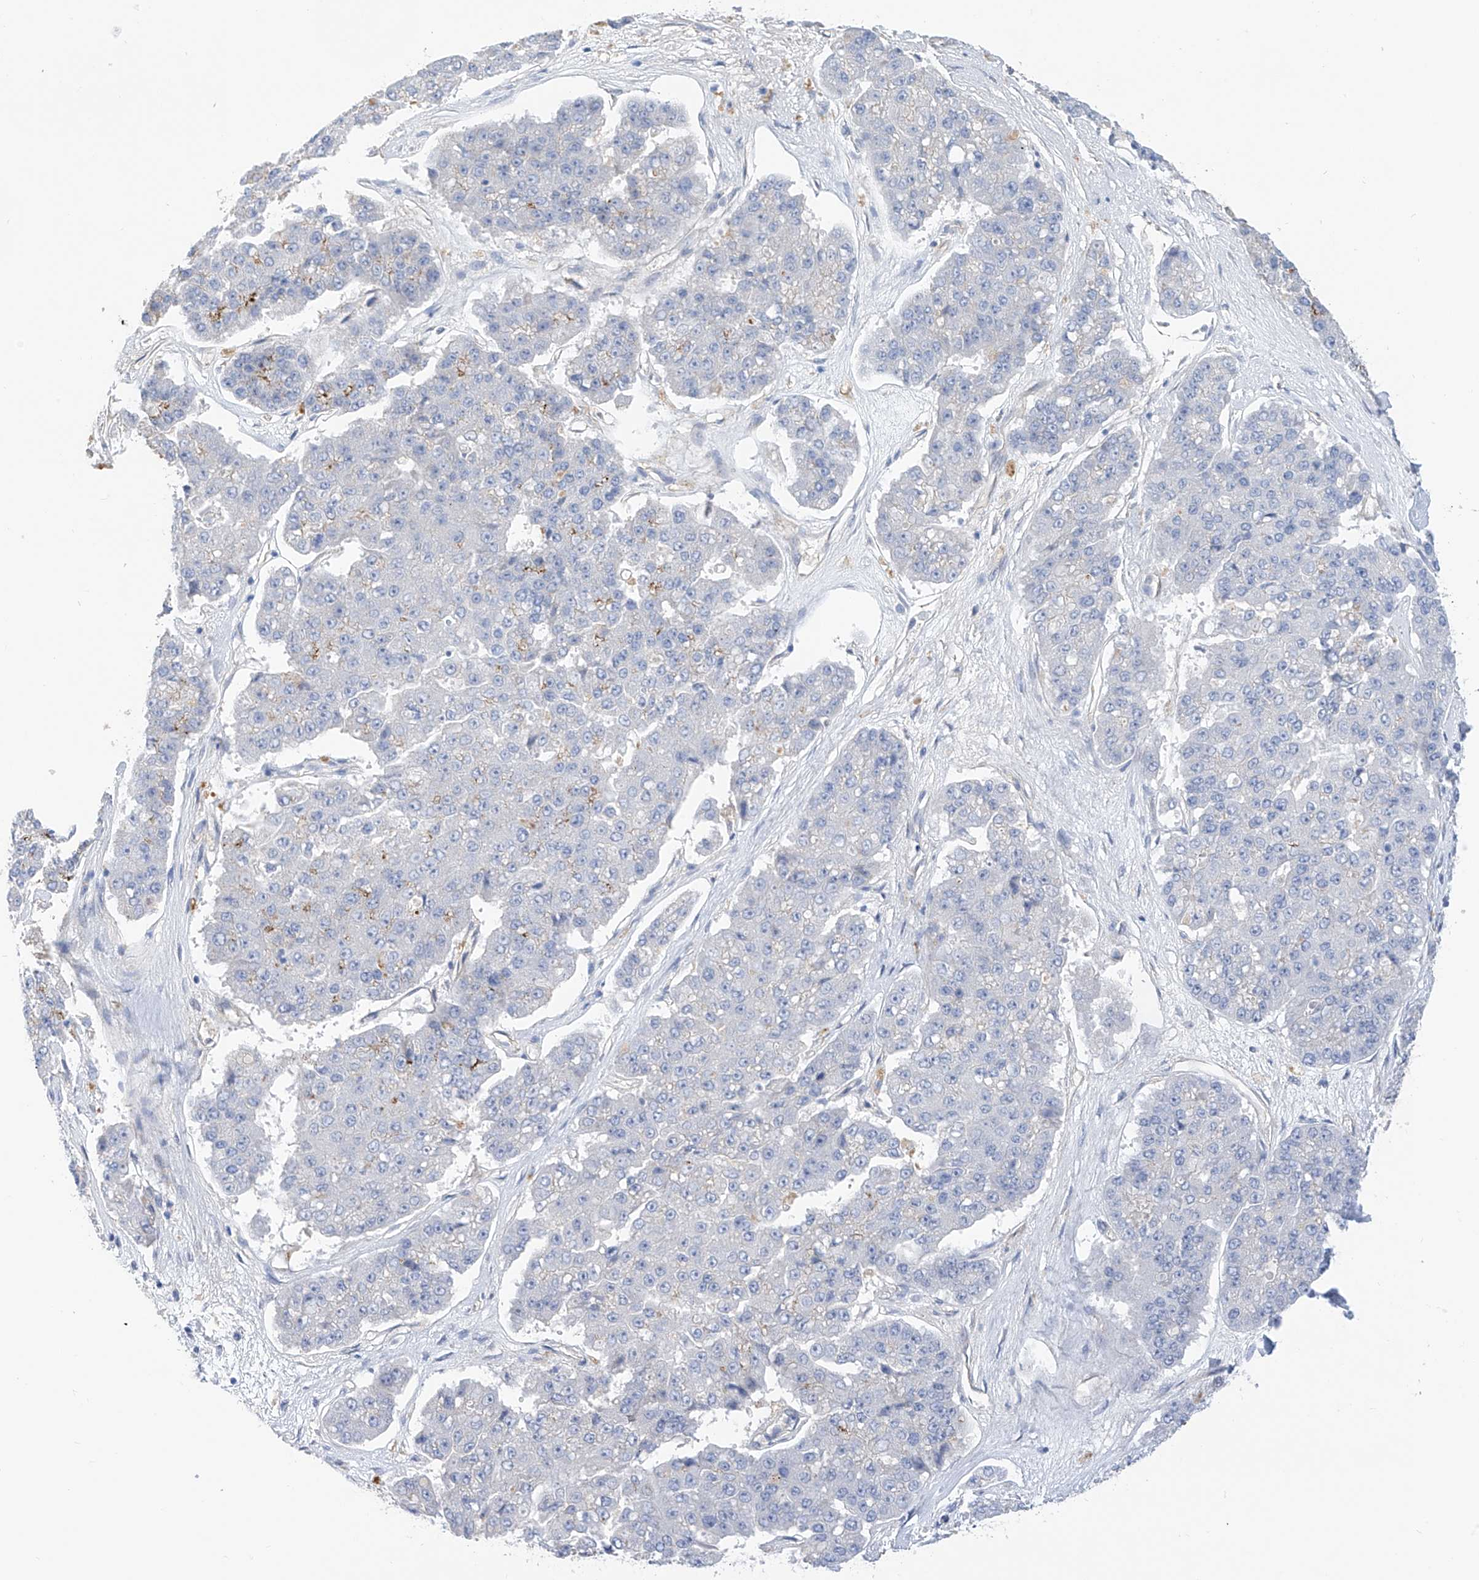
{"staining": {"intensity": "negative", "quantity": "none", "location": "none"}, "tissue": "pancreatic cancer", "cell_type": "Tumor cells", "image_type": "cancer", "snomed": [{"axis": "morphology", "description": "Adenocarcinoma, NOS"}, {"axis": "topography", "description": "Pancreas"}], "caption": "Tumor cells show no significant expression in adenocarcinoma (pancreatic).", "gene": "ITGA9", "patient": {"sex": "male", "age": 50}}